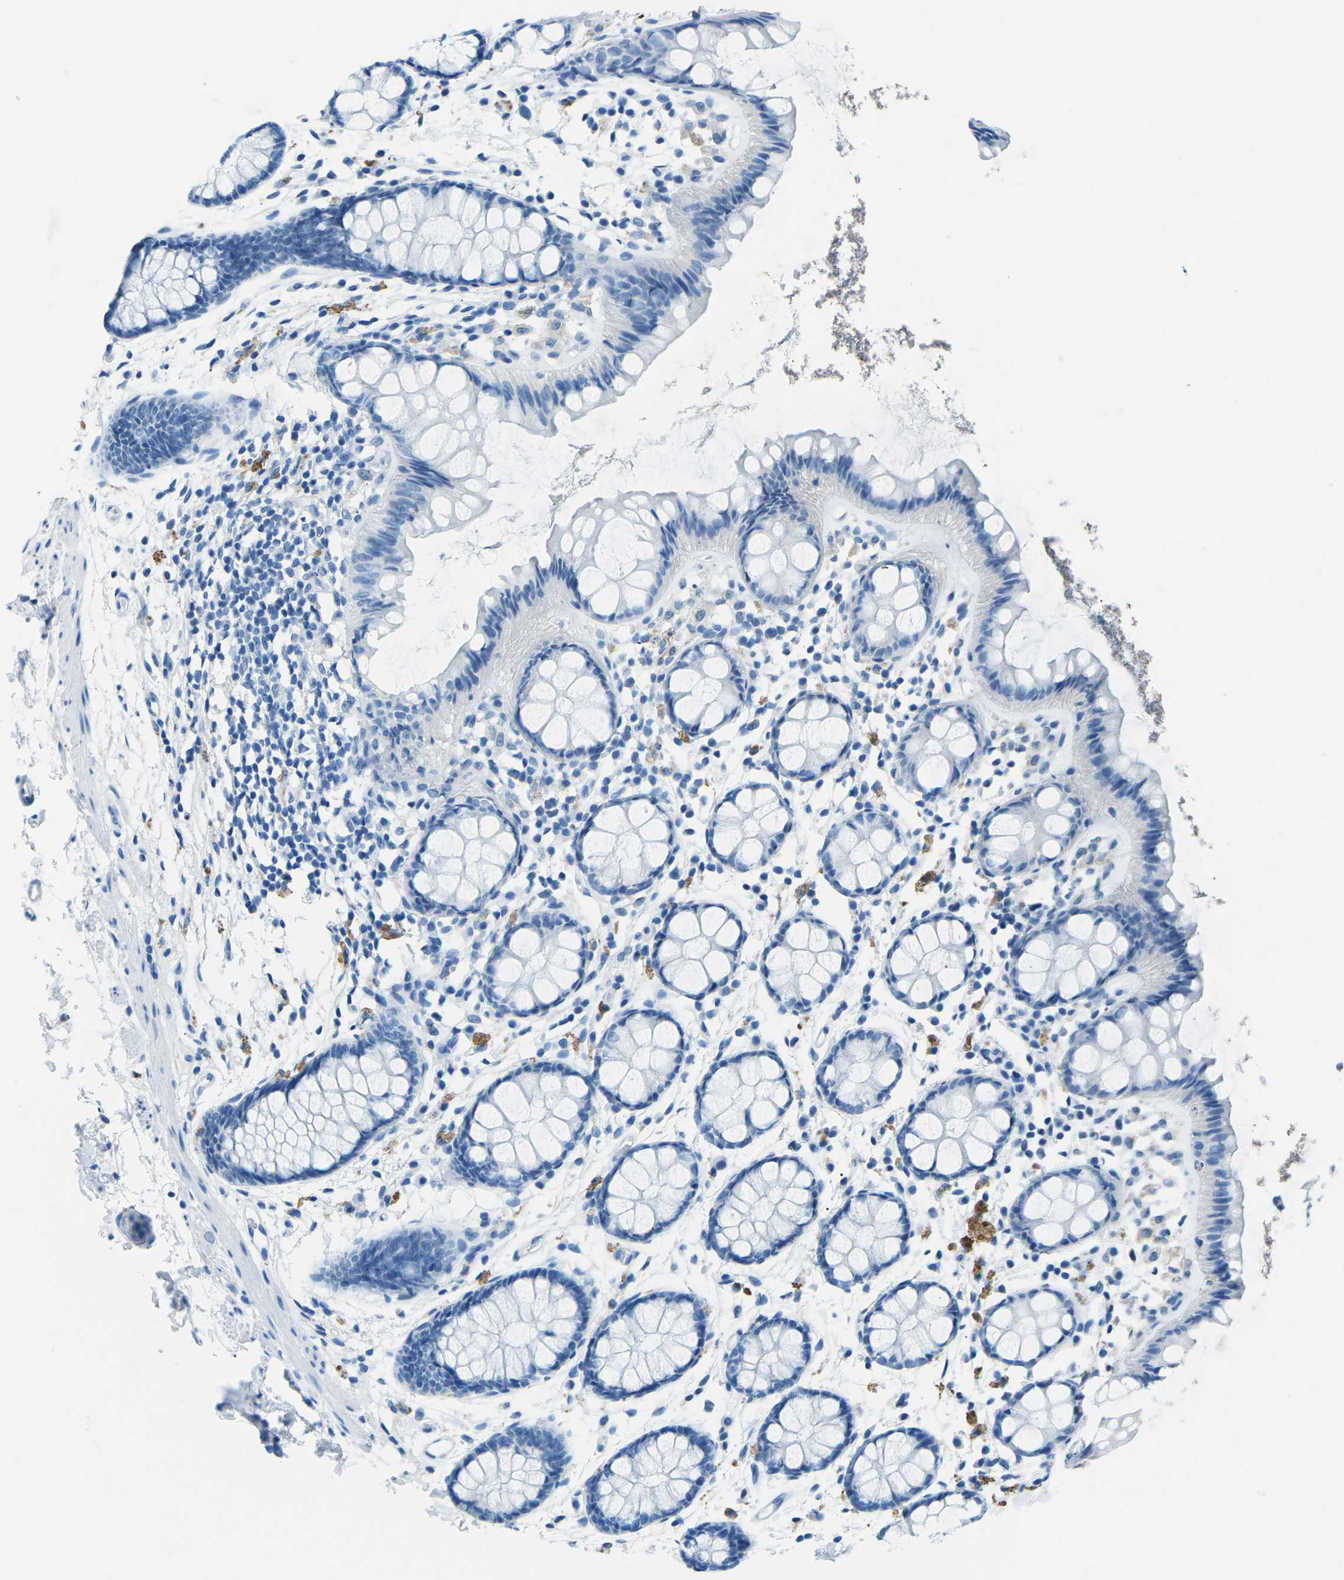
{"staining": {"intensity": "negative", "quantity": "none", "location": "none"}, "tissue": "rectum", "cell_type": "Glandular cells", "image_type": "normal", "snomed": [{"axis": "morphology", "description": "Normal tissue, NOS"}, {"axis": "topography", "description": "Rectum"}], "caption": "High magnification brightfield microscopy of benign rectum stained with DAB (3,3'-diaminobenzidine) (brown) and counterstained with hematoxylin (blue): glandular cells show no significant positivity. Brightfield microscopy of immunohistochemistry stained with DAB (3,3'-diaminobenzidine) (brown) and hematoxylin (blue), captured at high magnification.", "gene": "MYH8", "patient": {"sex": "female", "age": 66}}